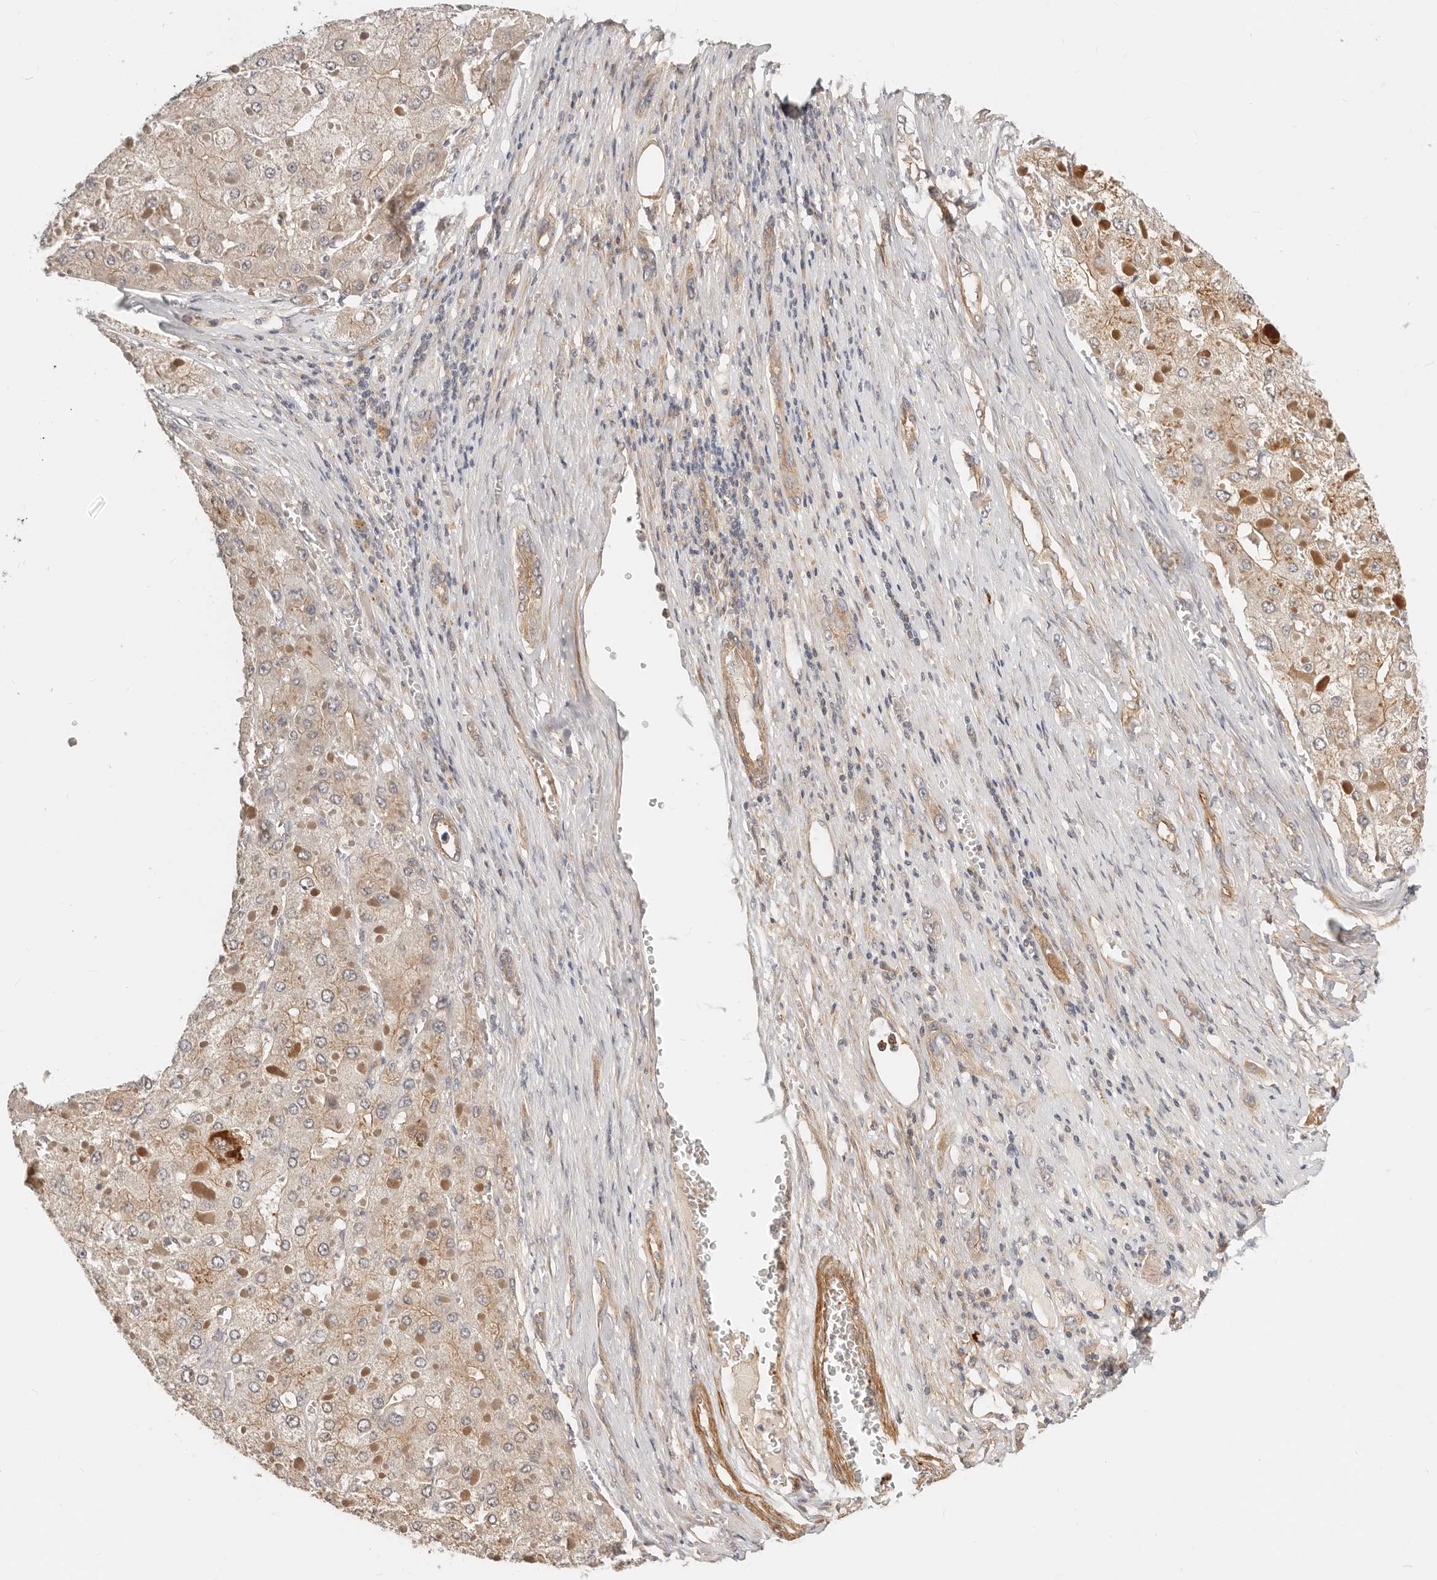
{"staining": {"intensity": "weak", "quantity": ">75%", "location": "cytoplasmic/membranous"}, "tissue": "liver cancer", "cell_type": "Tumor cells", "image_type": "cancer", "snomed": [{"axis": "morphology", "description": "Carcinoma, Hepatocellular, NOS"}, {"axis": "topography", "description": "Liver"}], "caption": "Liver cancer (hepatocellular carcinoma) tissue shows weak cytoplasmic/membranous staining in about >75% of tumor cells", "gene": "ZRANB1", "patient": {"sex": "female", "age": 73}}